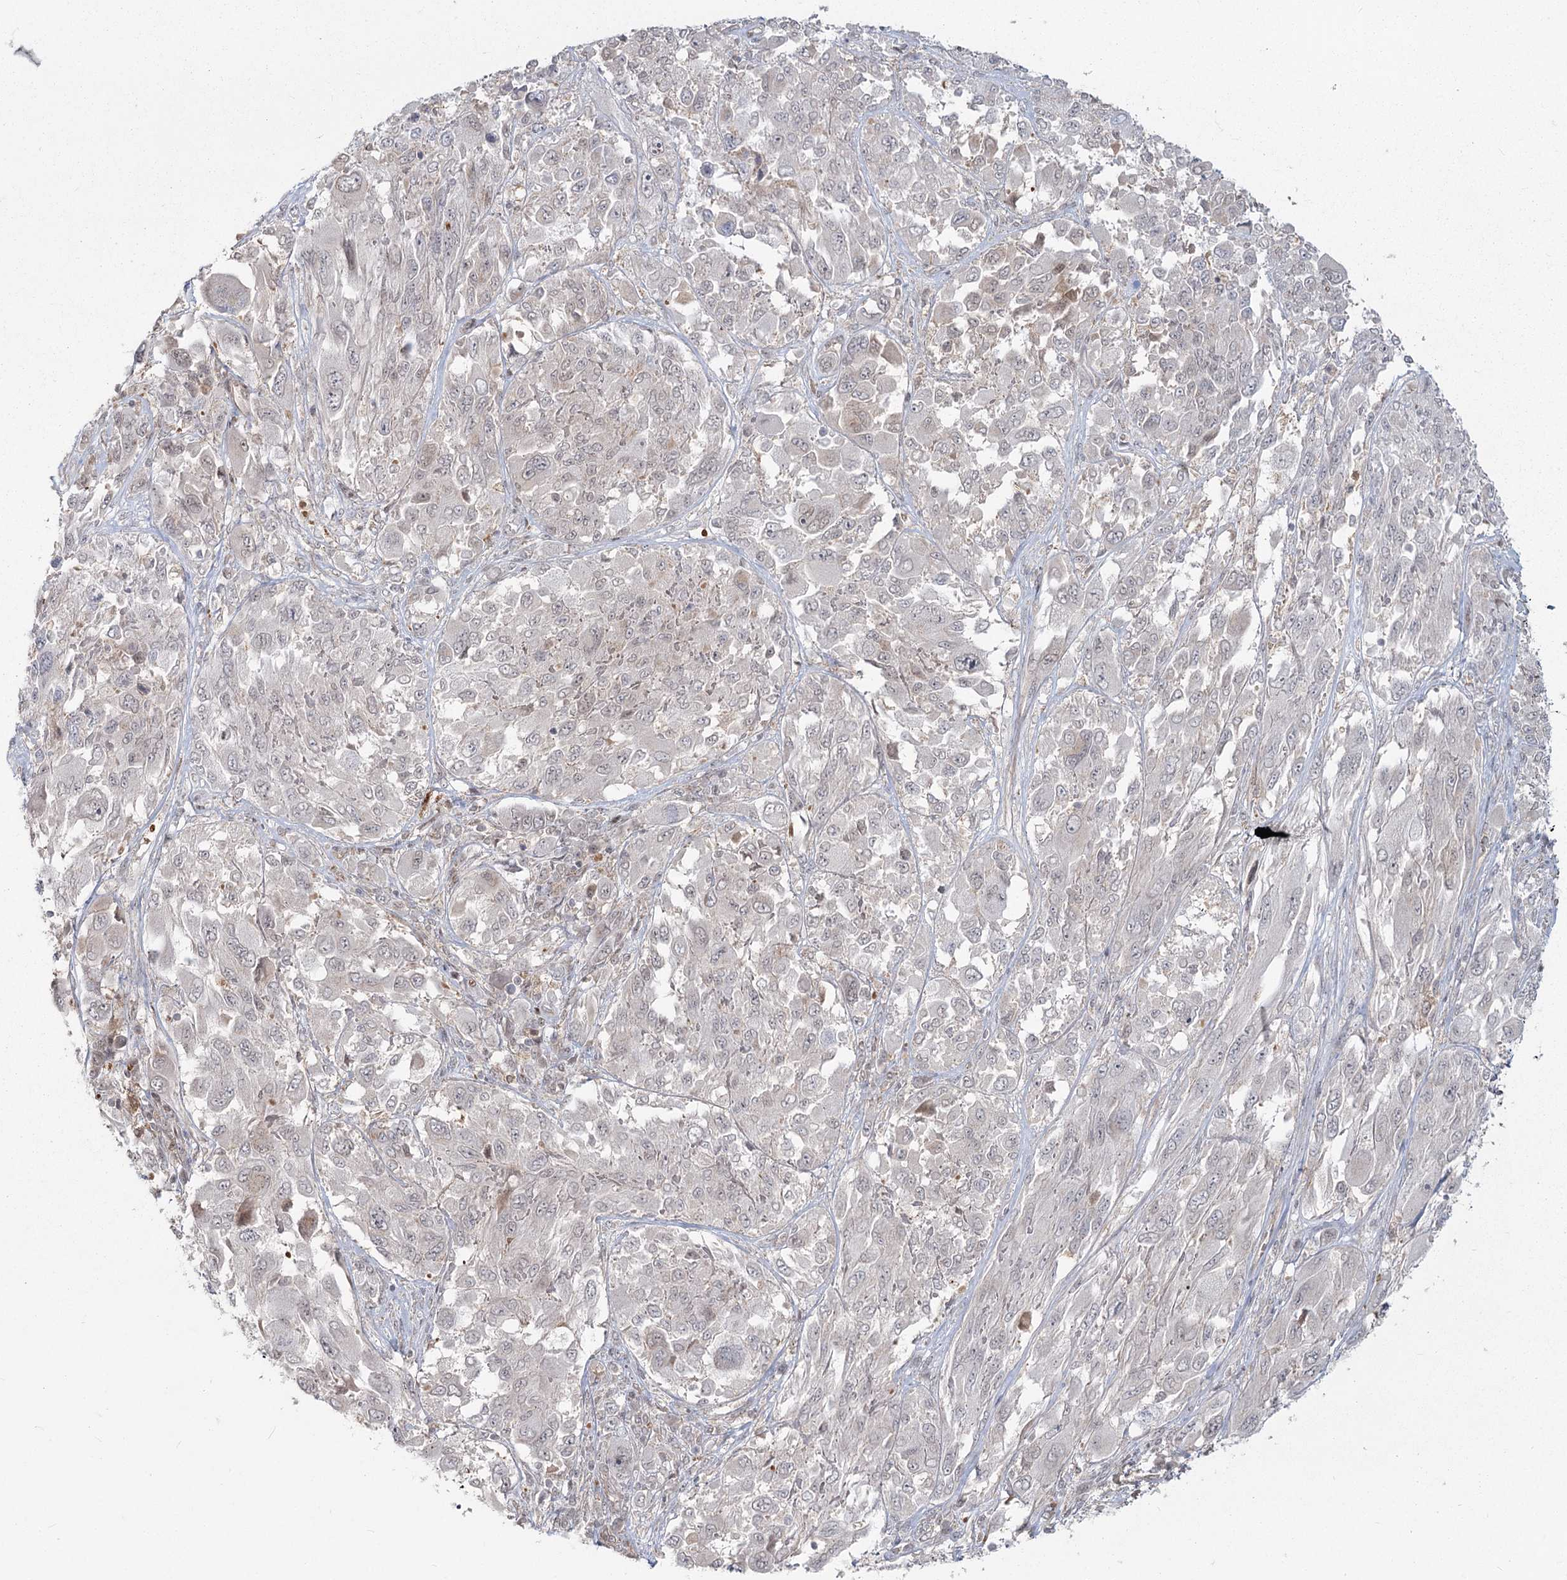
{"staining": {"intensity": "negative", "quantity": "none", "location": "none"}, "tissue": "melanoma", "cell_type": "Tumor cells", "image_type": "cancer", "snomed": [{"axis": "morphology", "description": "Malignant melanoma, NOS"}, {"axis": "topography", "description": "Skin"}], "caption": "Histopathology image shows no protein positivity in tumor cells of melanoma tissue.", "gene": "AP2M1", "patient": {"sex": "female", "age": 91}}